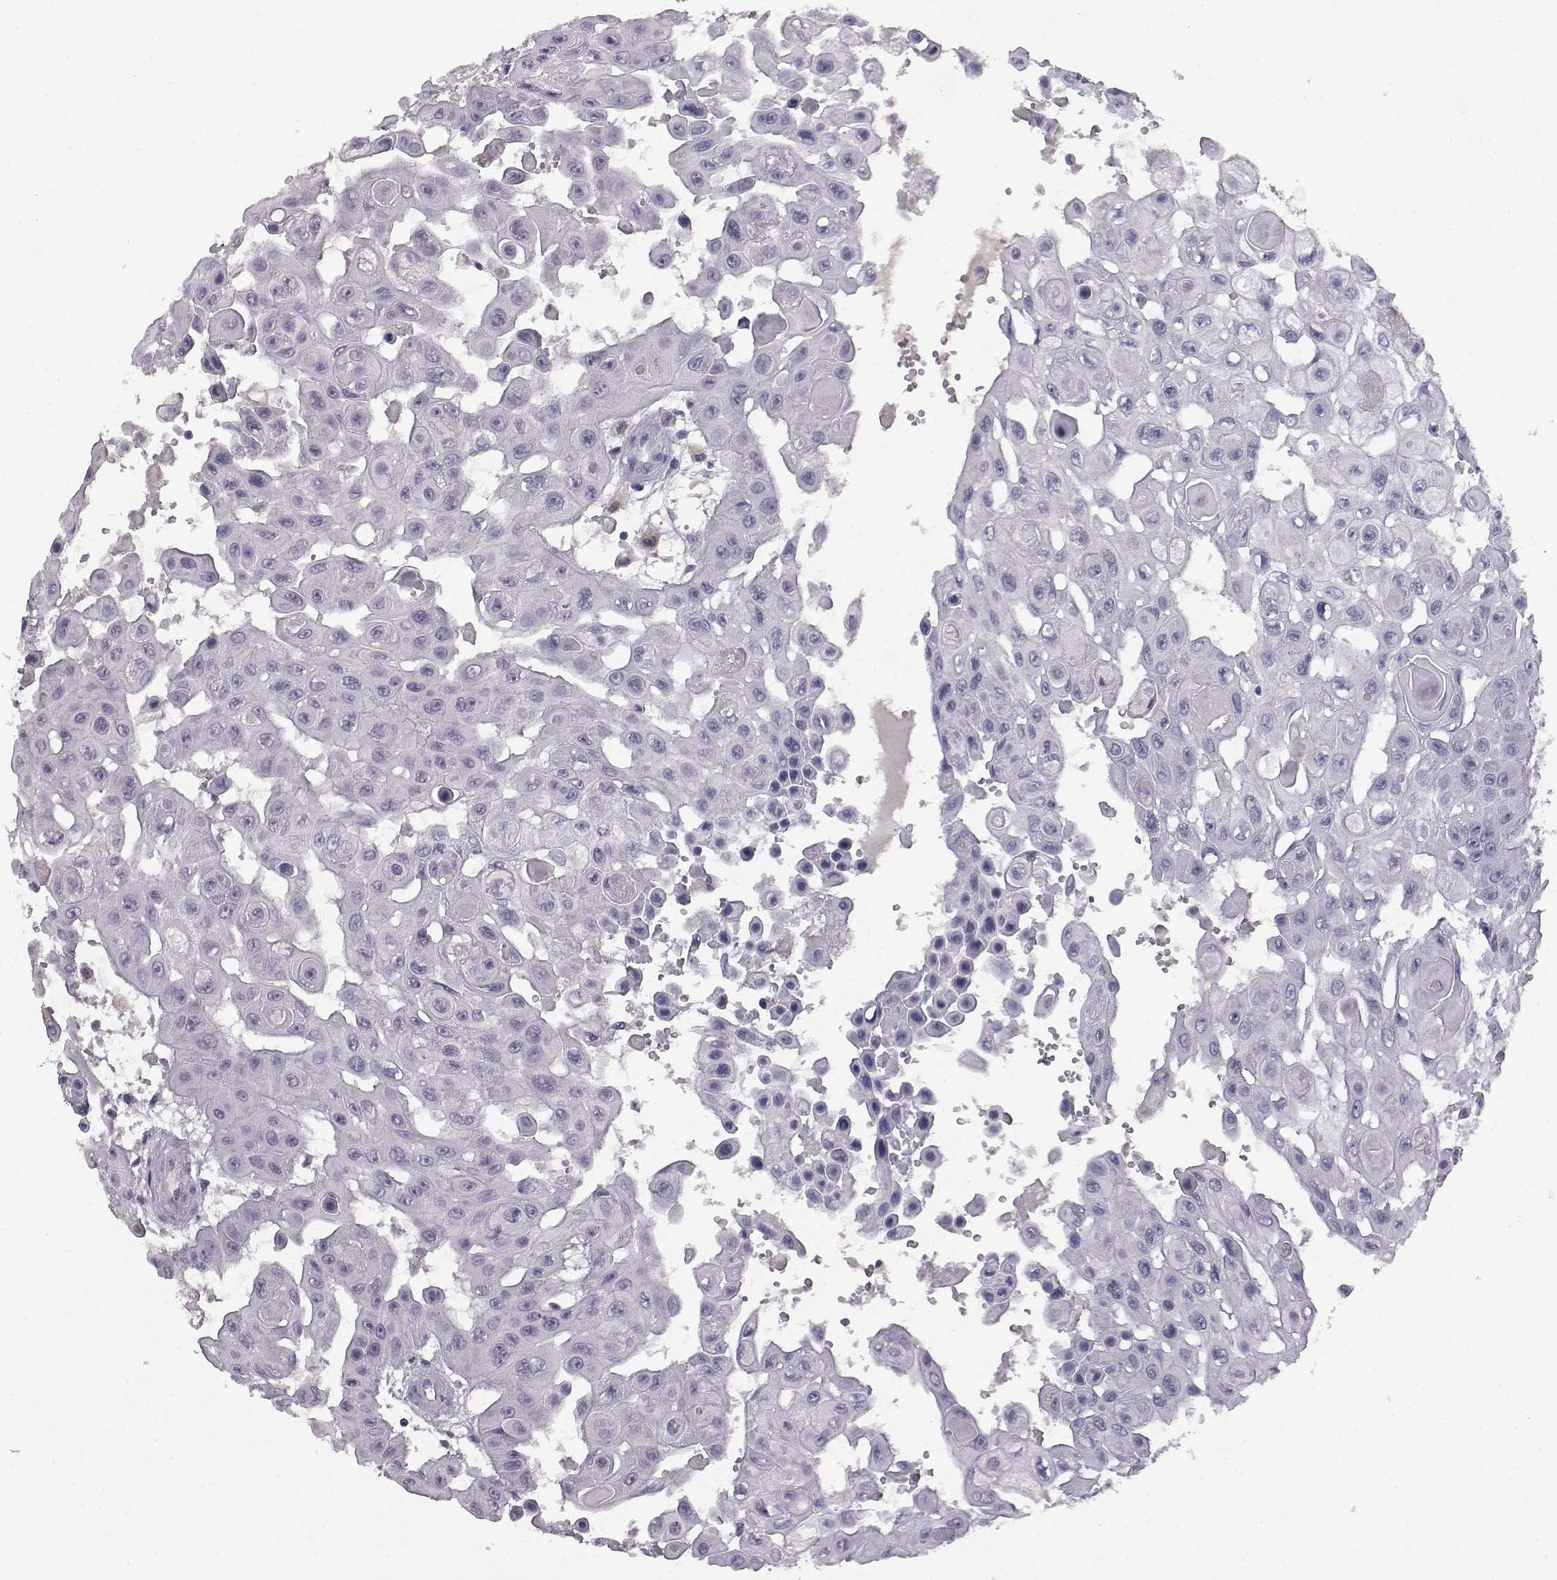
{"staining": {"intensity": "negative", "quantity": "none", "location": "none"}, "tissue": "head and neck cancer", "cell_type": "Tumor cells", "image_type": "cancer", "snomed": [{"axis": "morphology", "description": "Adenocarcinoma, NOS"}, {"axis": "topography", "description": "Head-Neck"}], "caption": "Immunohistochemistry micrograph of head and neck cancer (adenocarcinoma) stained for a protein (brown), which exhibits no positivity in tumor cells.", "gene": "AKR1B1", "patient": {"sex": "male", "age": 73}}